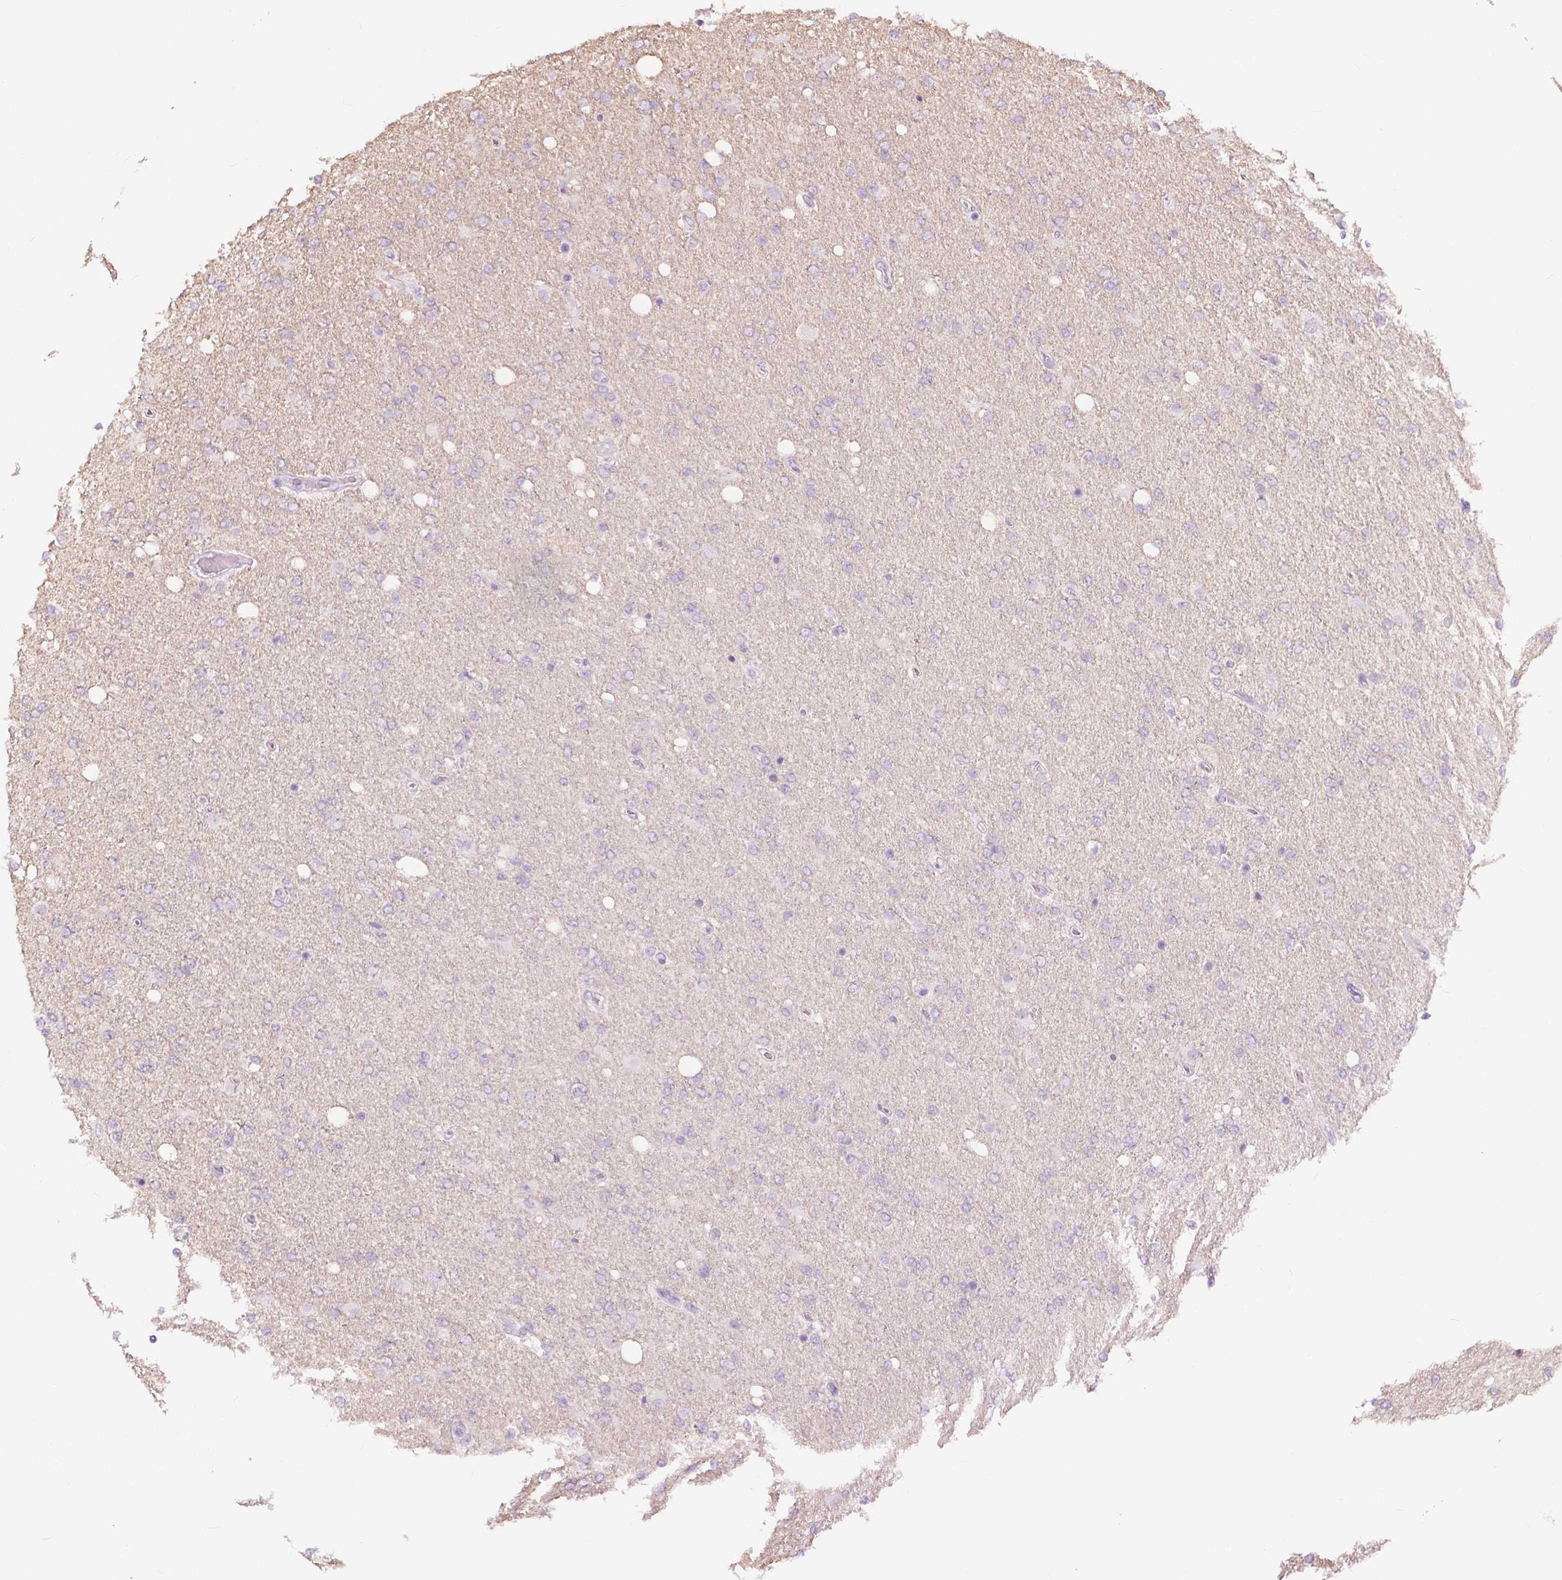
{"staining": {"intensity": "negative", "quantity": "none", "location": "none"}, "tissue": "glioma", "cell_type": "Tumor cells", "image_type": "cancer", "snomed": [{"axis": "morphology", "description": "Glioma, malignant, High grade"}, {"axis": "topography", "description": "Cerebral cortex"}], "caption": "Tumor cells show no significant protein positivity in malignant high-grade glioma.", "gene": "SLC24A1", "patient": {"sex": "male", "age": 70}}